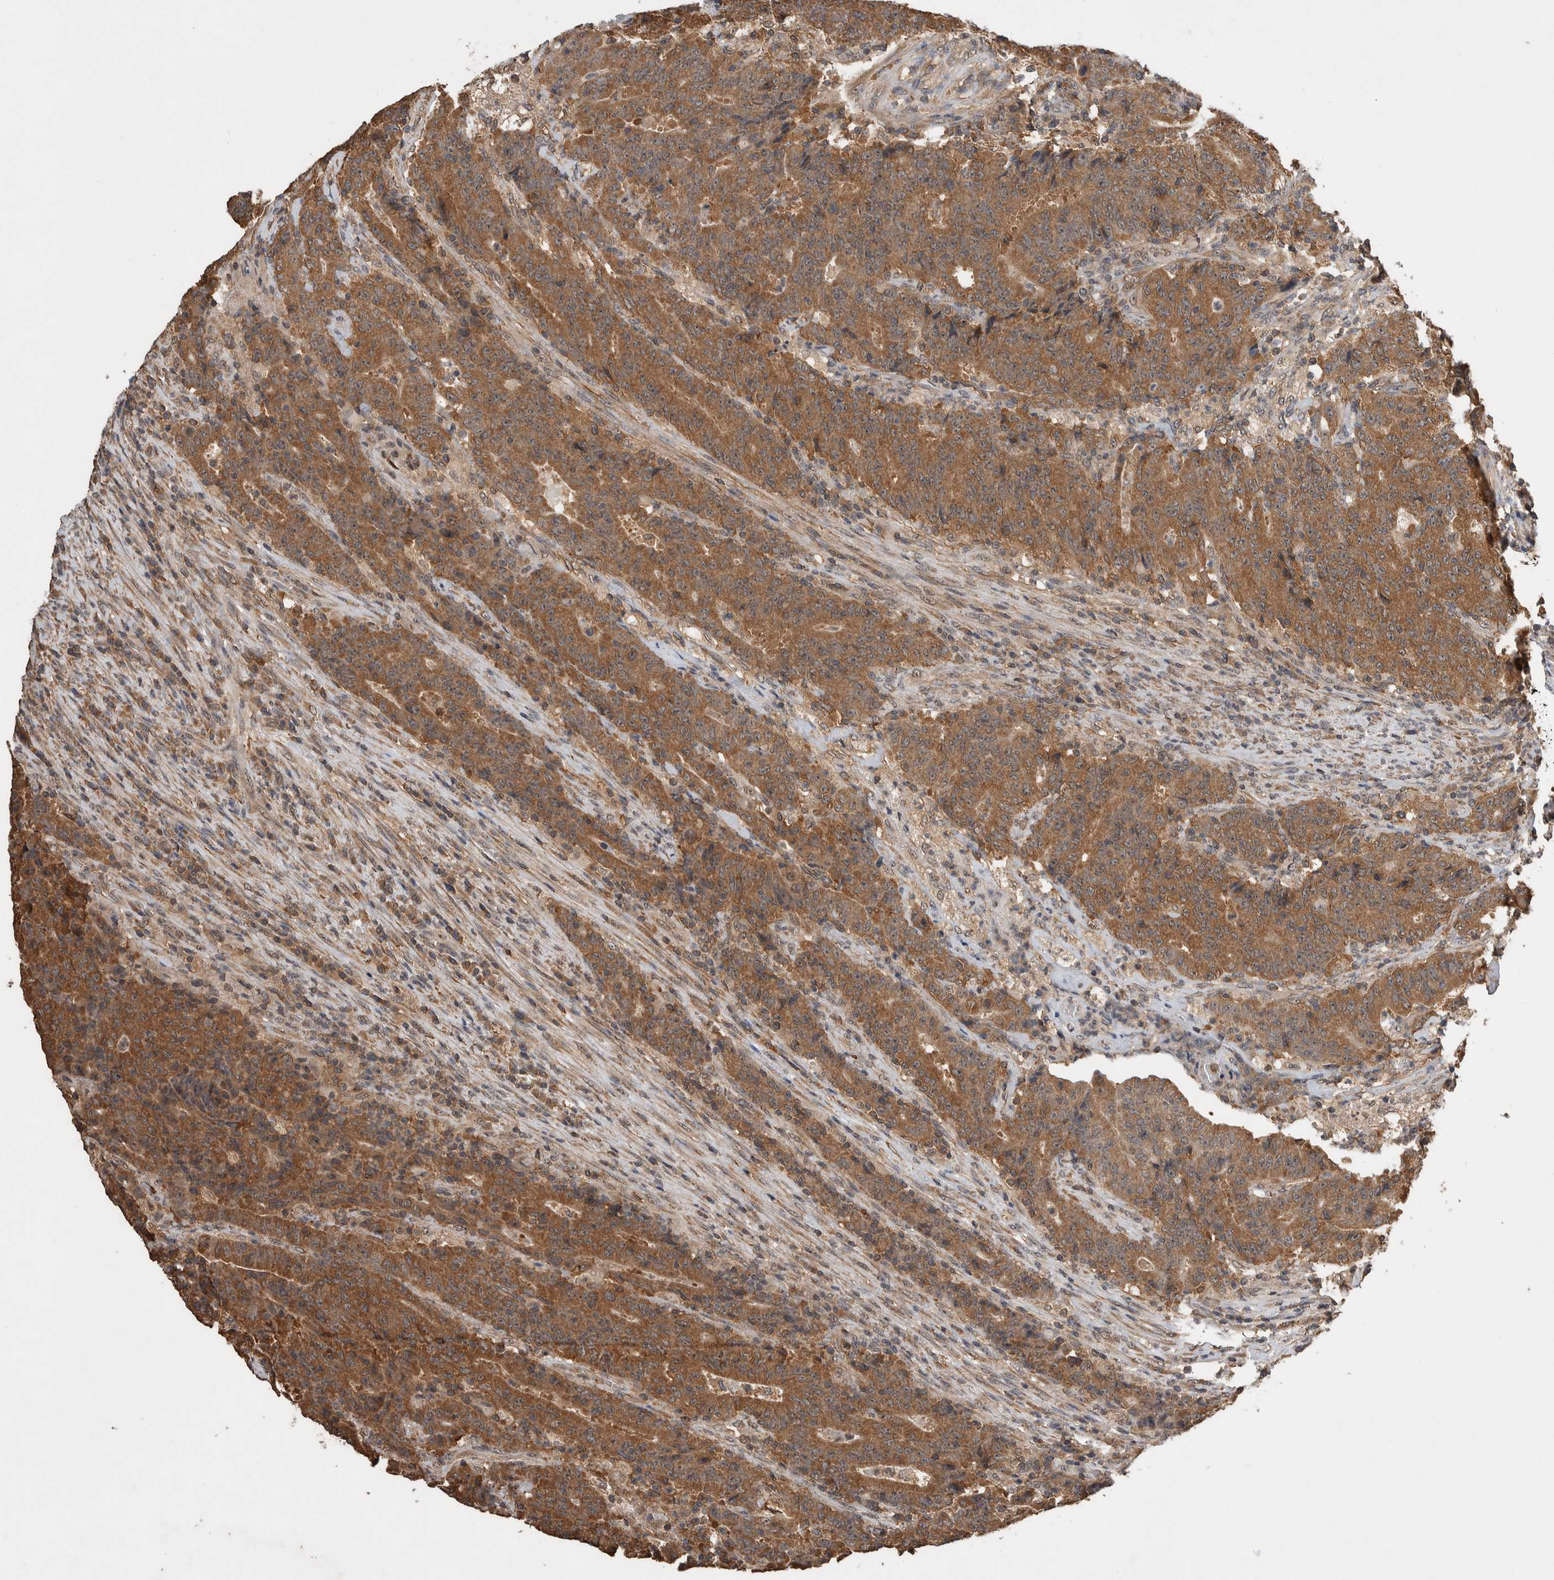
{"staining": {"intensity": "moderate", "quantity": ">75%", "location": "cytoplasmic/membranous"}, "tissue": "colorectal cancer", "cell_type": "Tumor cells", "image_type": "cancer", "snomed": [{"axis": "morphology", "description": "Normal tissue, NOS"}, {"axis": "morphology", "description": "Adenocarcinoma, NOS"}, {"axis": "topography", "description": "Colon"}], "caption": "A high-resolution histopathology image shows immunohistochemistry staining of colorectal cancer, which displays moderate cytoplasmic/membranous expression in approximately >75% of tumor cells.", "gene": "DVL2", "patient": {"sex": "female", "age": 75}}